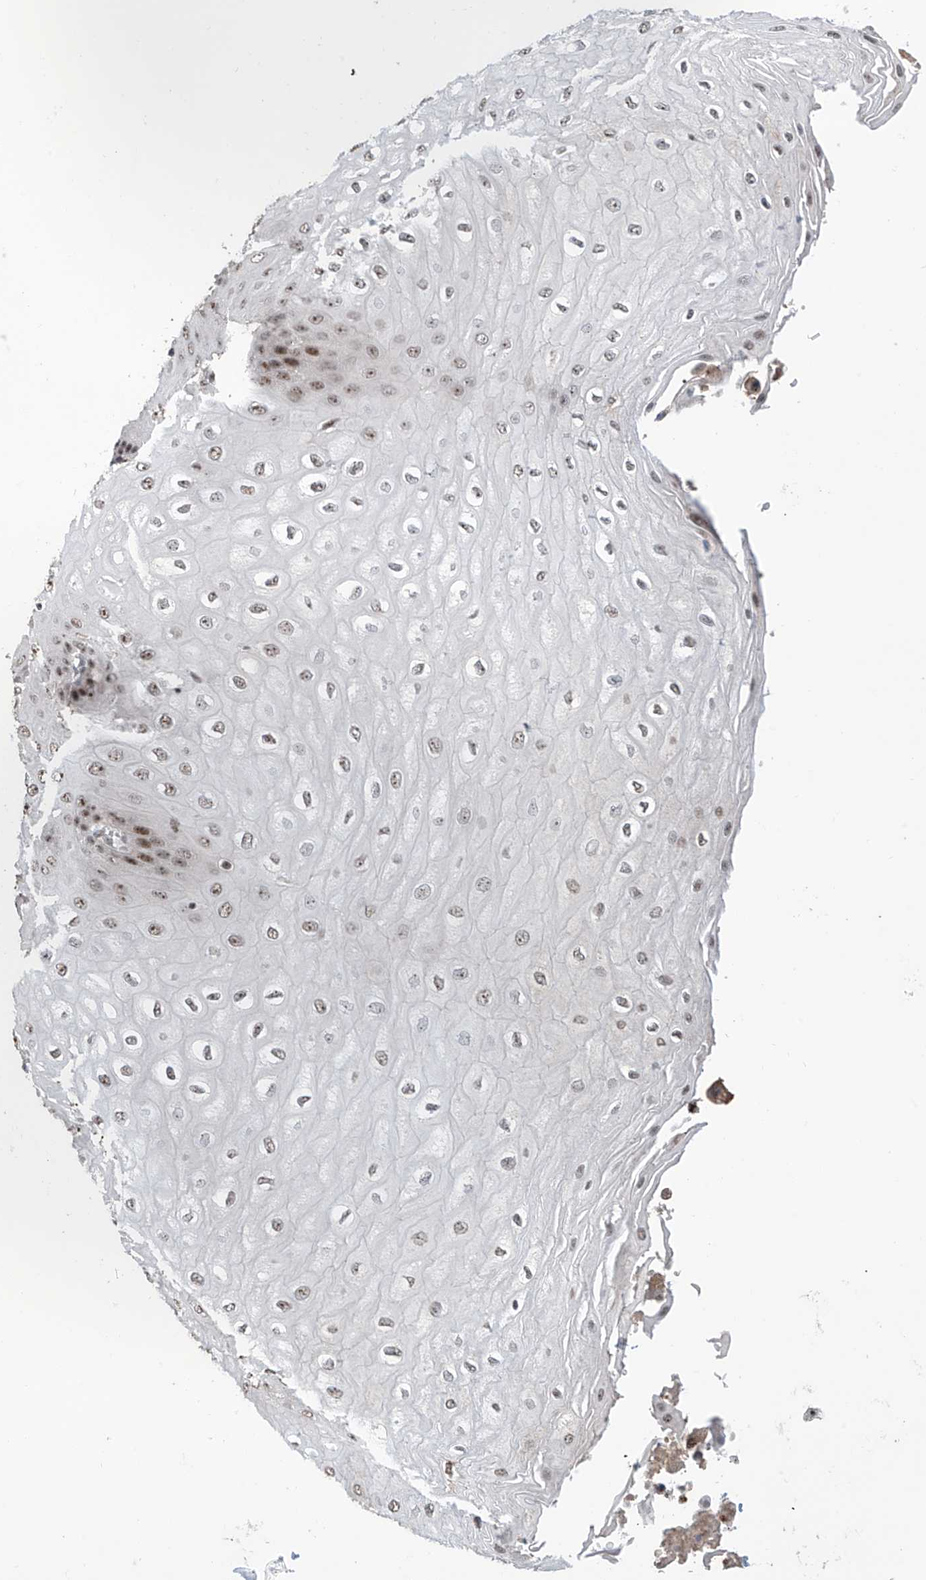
{"staining": {"intensity": "moderate", "quantity": ">75%", "location": "nuclear"}, "tissue": "esophagus", "cell_type": "Squamous epithelial cells", "image_type": "normal", "snomed": [{"axis": "morphology", "description": "Normal tissue, NOS"}, {"axis": "topography", "description": "Esophagus"}], "caption": "An immunohistochemistry micrograph of normal tissue is shown. Protein staining in brown shows moderate nuclear positivity in esophagus within squamous epithelial cells. The staining was performed using DAB (3,3'-diaminobenzidine), with brown indicating positive protein expression. Nuclei are stained blue with hematoxylin.", "gene": "C1orf131", "patient": {"sex": "male", "age": 60}}